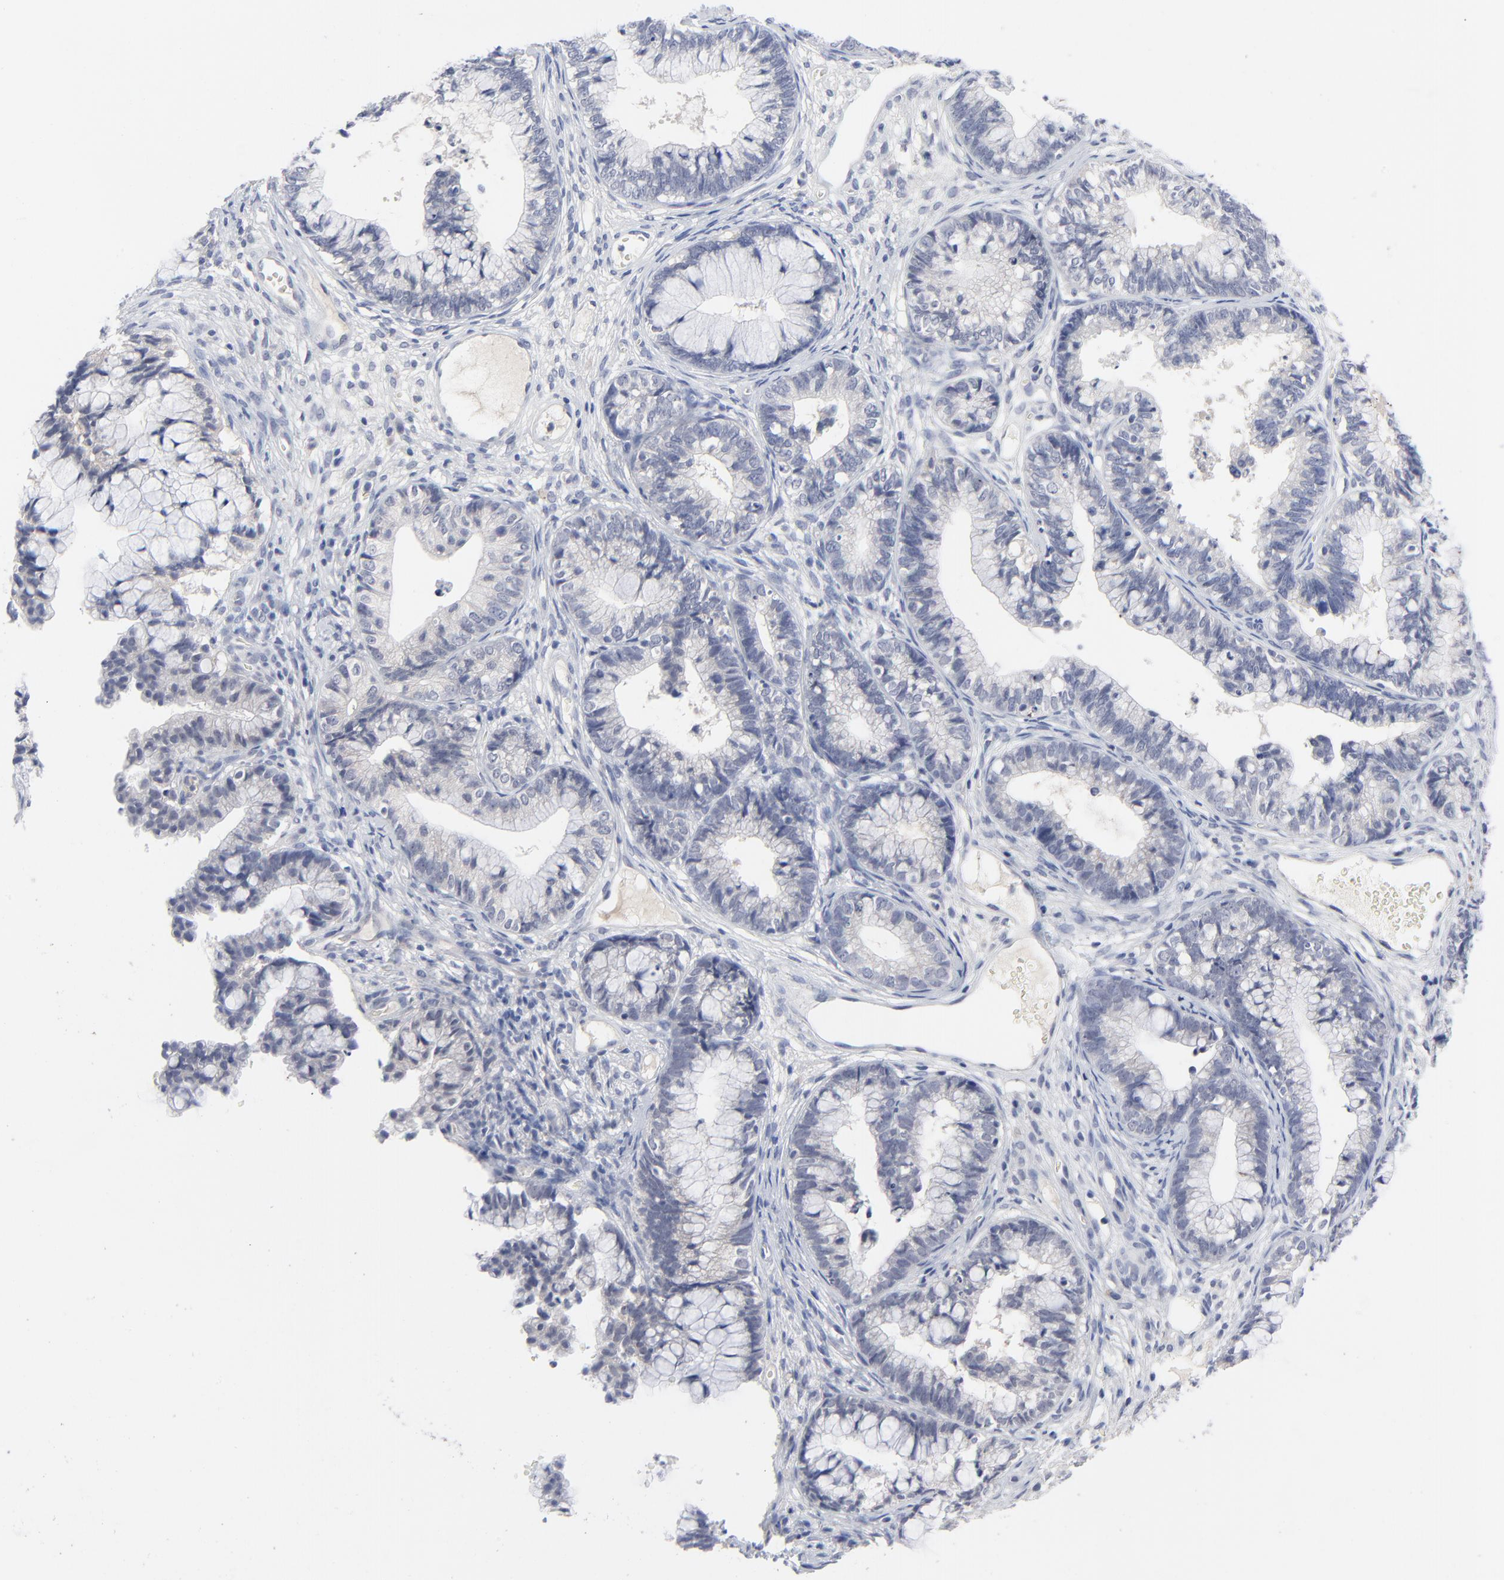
{"staining": {"intensity": "negative", "quantity": "none", "location": "none"}, "tissue": "cervical cancer", "cell_type": "Tumor cells", "image_type": "cancer", "snomed": [{"axis": "morphology", "description": "Adenocarcinoma, NOS"}, {"axis": "topography", "description": "Cervix"}], "caption": "Immunohistochemistry of human adenocarcinoma (cervical) displays no staining in tumor cells.", "gene": "CLEC4G", "patient": {"sex": "female", "age": 44}}